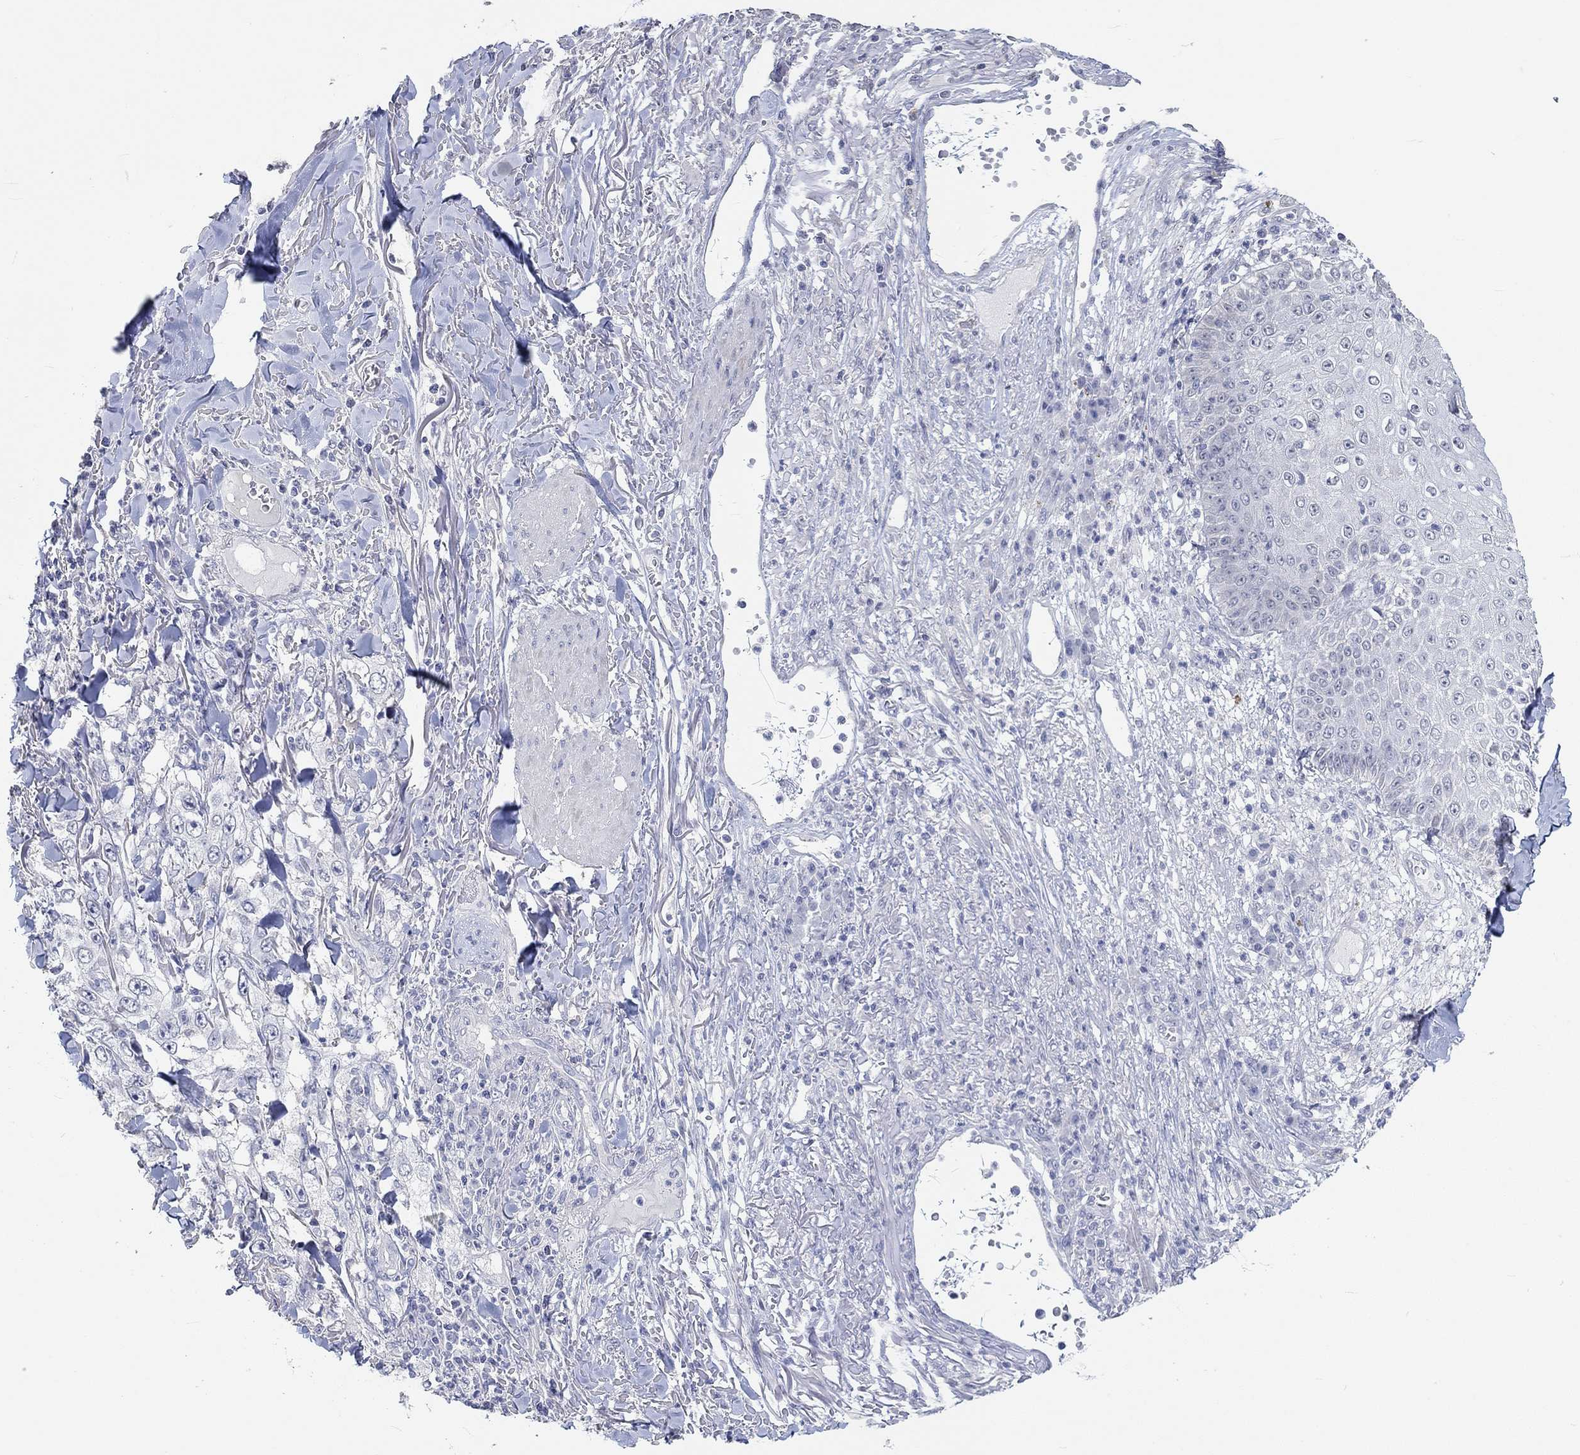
{"staining": {"intensity": "negative", "quantity": "none", "location": "none"}, "tissue": "skin cancer", "cell_type": "Tumor cells", "image_type": "cancer", "snomed": [{"axis": "morphology", "description": "Squamous cell carcinoma, NOS"}, {"axis": "topography", "description": "Skin"}], "caption": "An immunohistochemistry (IHC) image of squamous cell carcinoma (skin) is shown. There is no staining in tumor cells of squamous cell carcinoma (skin).", "gene": "PNMA5", "patient": {"sex": "male", "age": 82}}